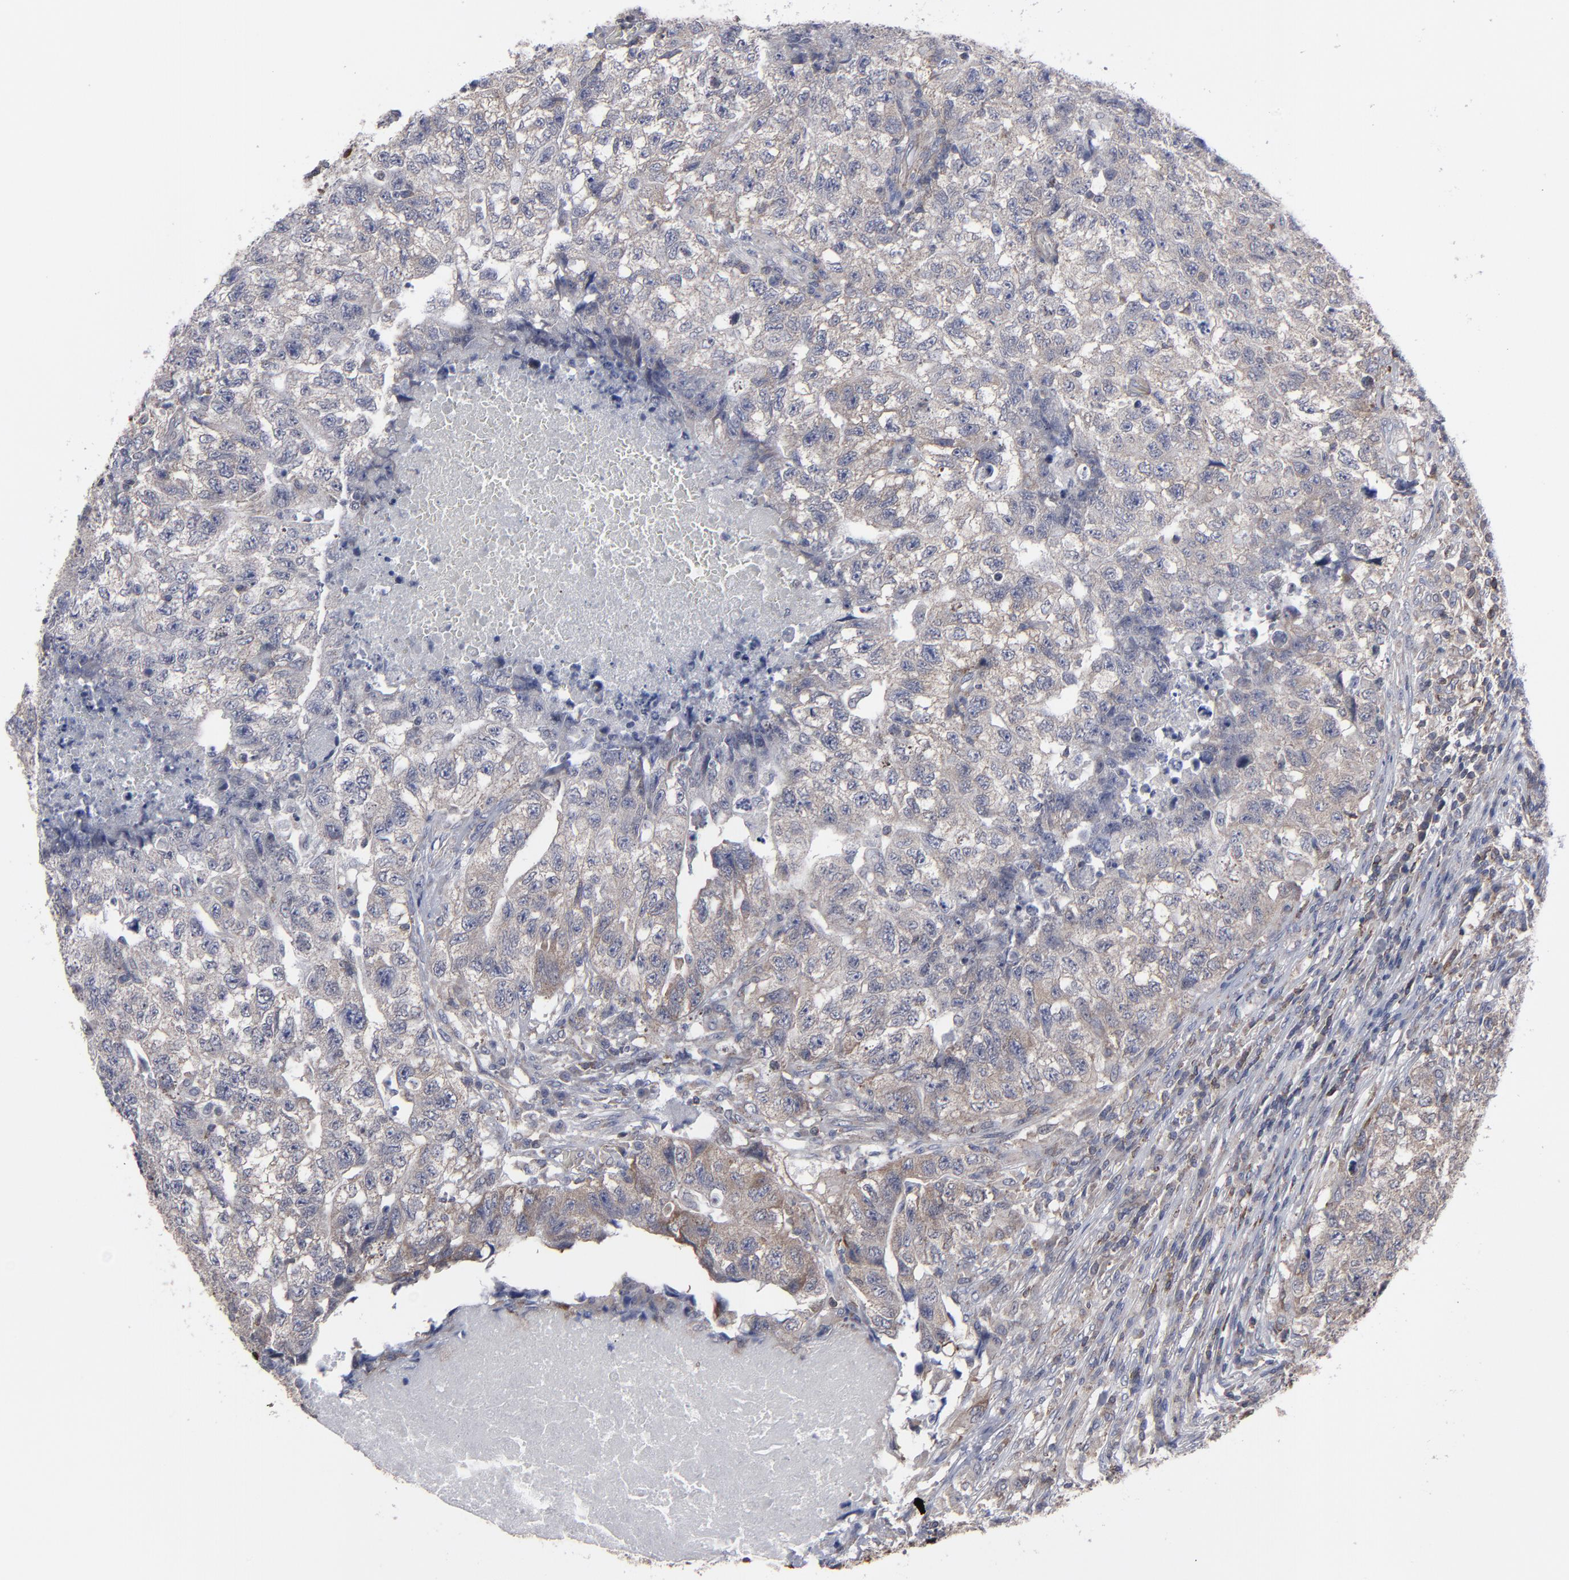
{"staining": {"intensity": "weak", "quantity": "<25%", "location": "cytoplasmic/membranous"}, "tissue": "testis cancer", "cell_type": "Tumor cells", "image_type": "cancer", "snomed": [{"axis": "morphology", "description": "Carcinoma, Embryonal, NOS"}, {"axis": "topography", "description": "Testis"}], "caption": "Immunohistochemical staining of testis cancer shows no significant staining in tumor cells. (DAB immunohistochemistry (IHC), high magnification).", "gene": "KIAA2026", "patient": {"sex": "male", "age": 21}}